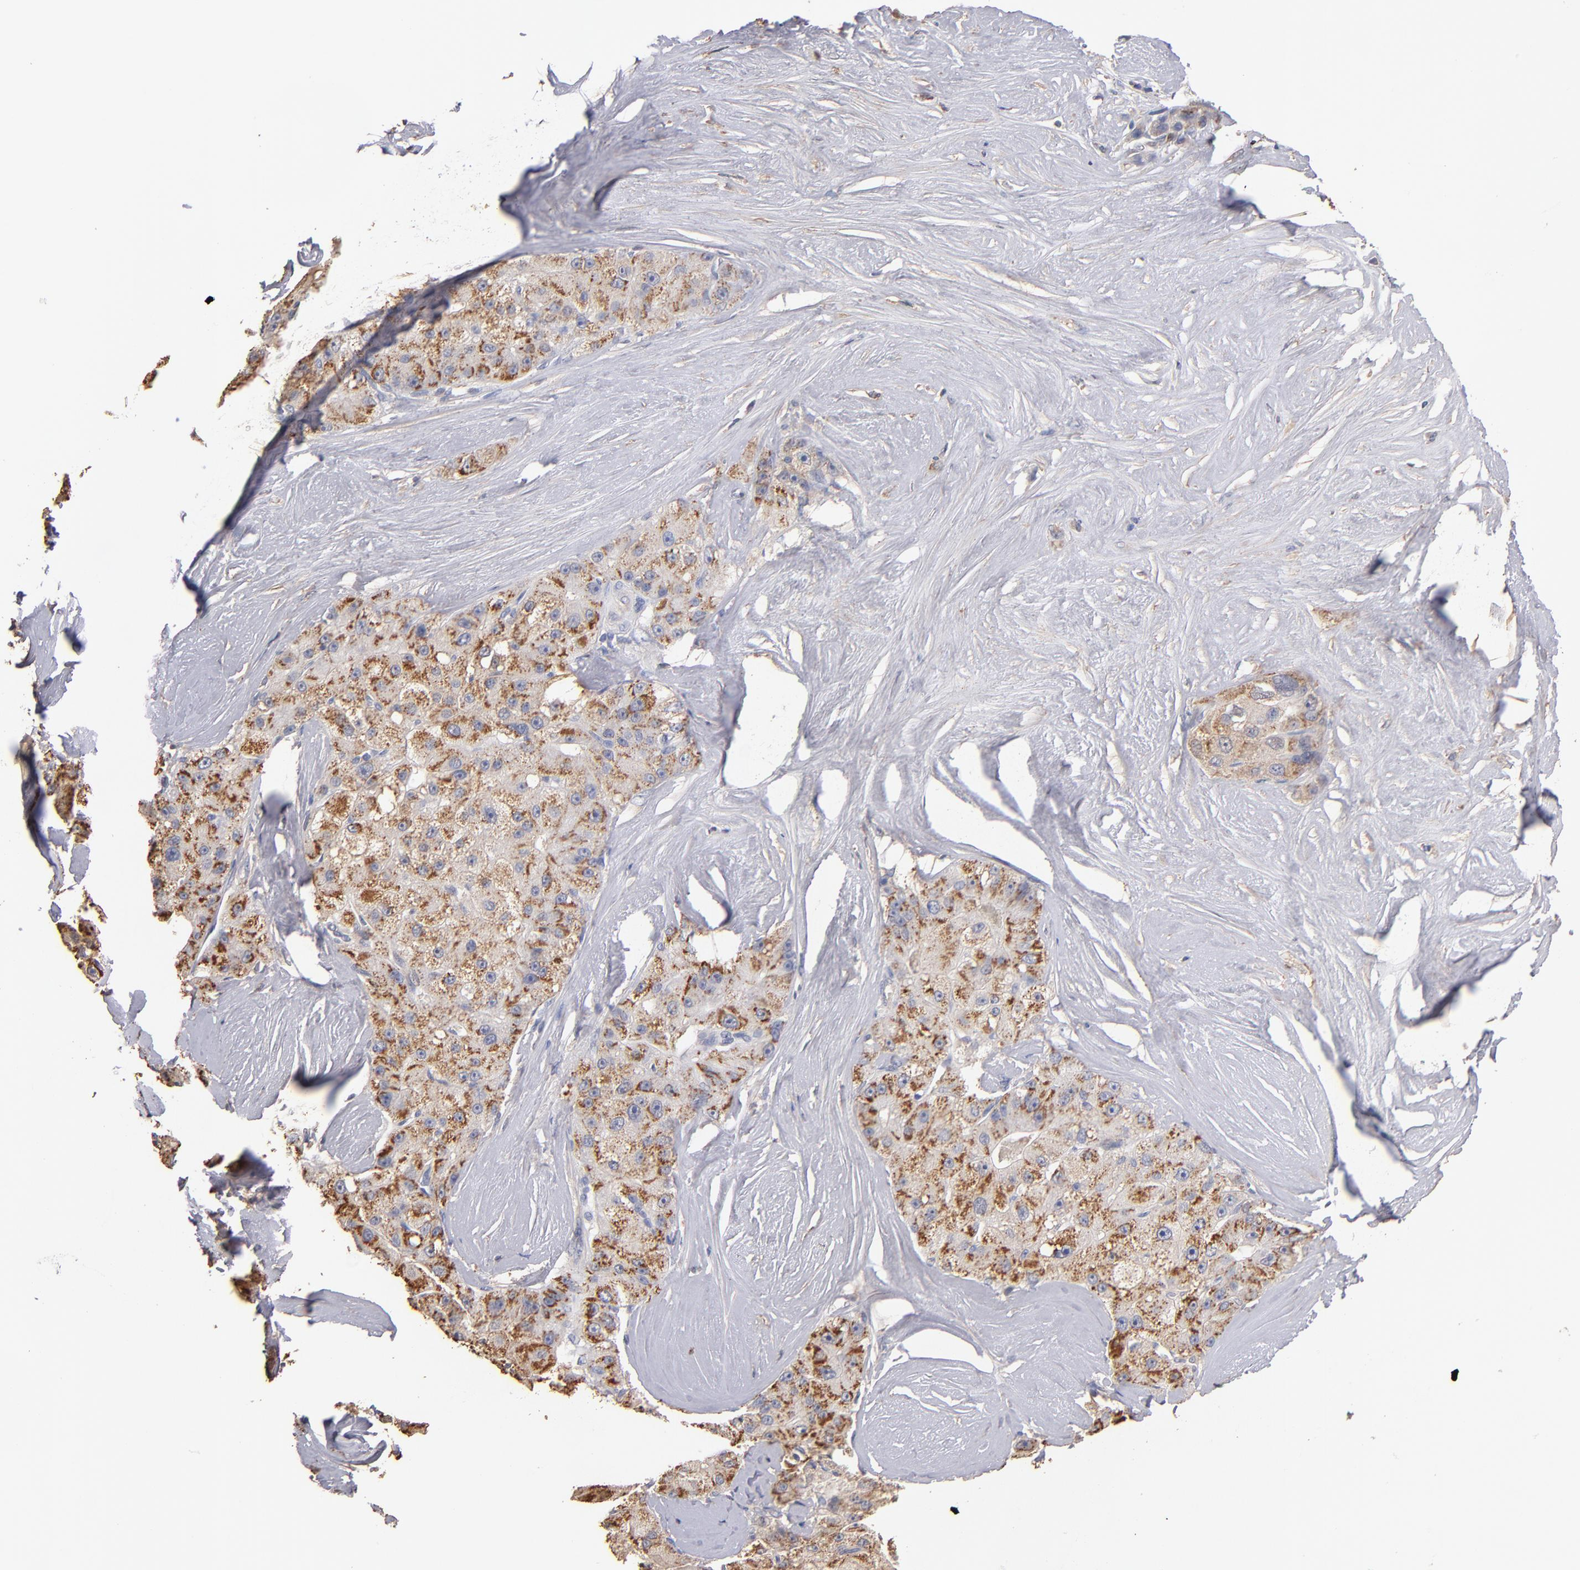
{"staining": {"intensity": "strong", "quantity": ">75%", "location": "cytoplasmic/membranous"}, "tissue": "liver cancer", "cell_type": "Tumor cells", "image_type": "cancer", "snomed": [{"axis": "morphology", "description": "Carcinoma, Hepatocellular, NOS"}, {"axis": "topography", "description": "Liver"}], "caption": "Hepatocellular carcinoma (liver) stained with immunohistochemistry shows strong cytoplasmic/membranous positivity in approximately >75% of tumor cells.", "gene": "RO60", "patient": {"sex": "male", "age": 80}}